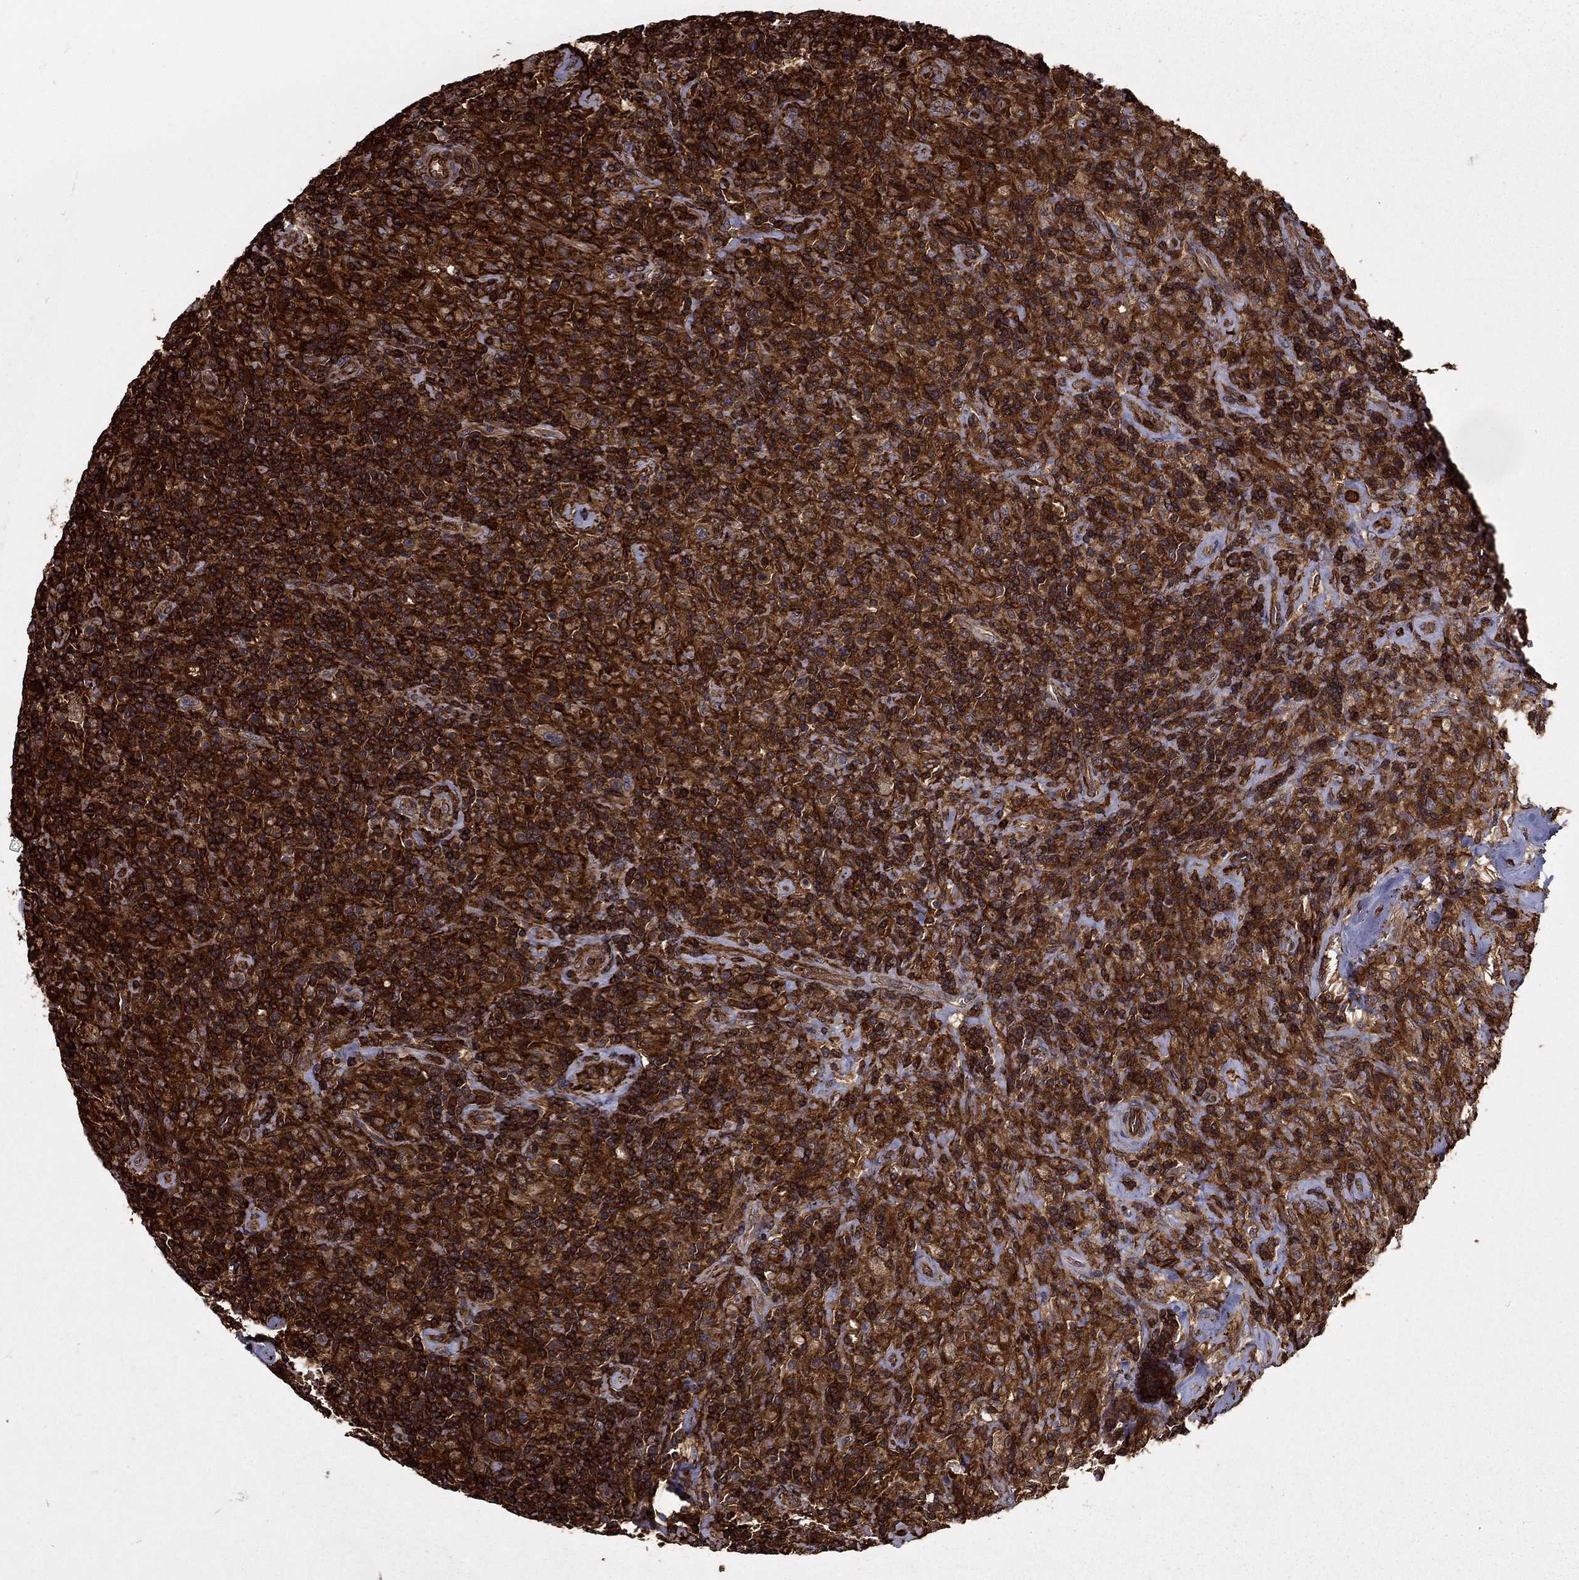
{"staining": {"intensity": "moderate", "quantity": ">75%", "location": "cytoplasmic/membranous"}, "tissue": "lymphoma", "cell_type": "Tumor cells", "image_type": "cancer", "snomed": [{"axis": "morphology", "description": "Hodgkin's disease, NOS"}, {"axis": "topography", "description": "Lymph node"}], "caption": "IHC micrograph of lymphoma stained for a protein (brown), which reveals medium levels of moderate cytoplasmic/membranous positivity in about >75% of tumor cells.", "gene": "ADM", "patient": {"sex": "male", "age": 70}}